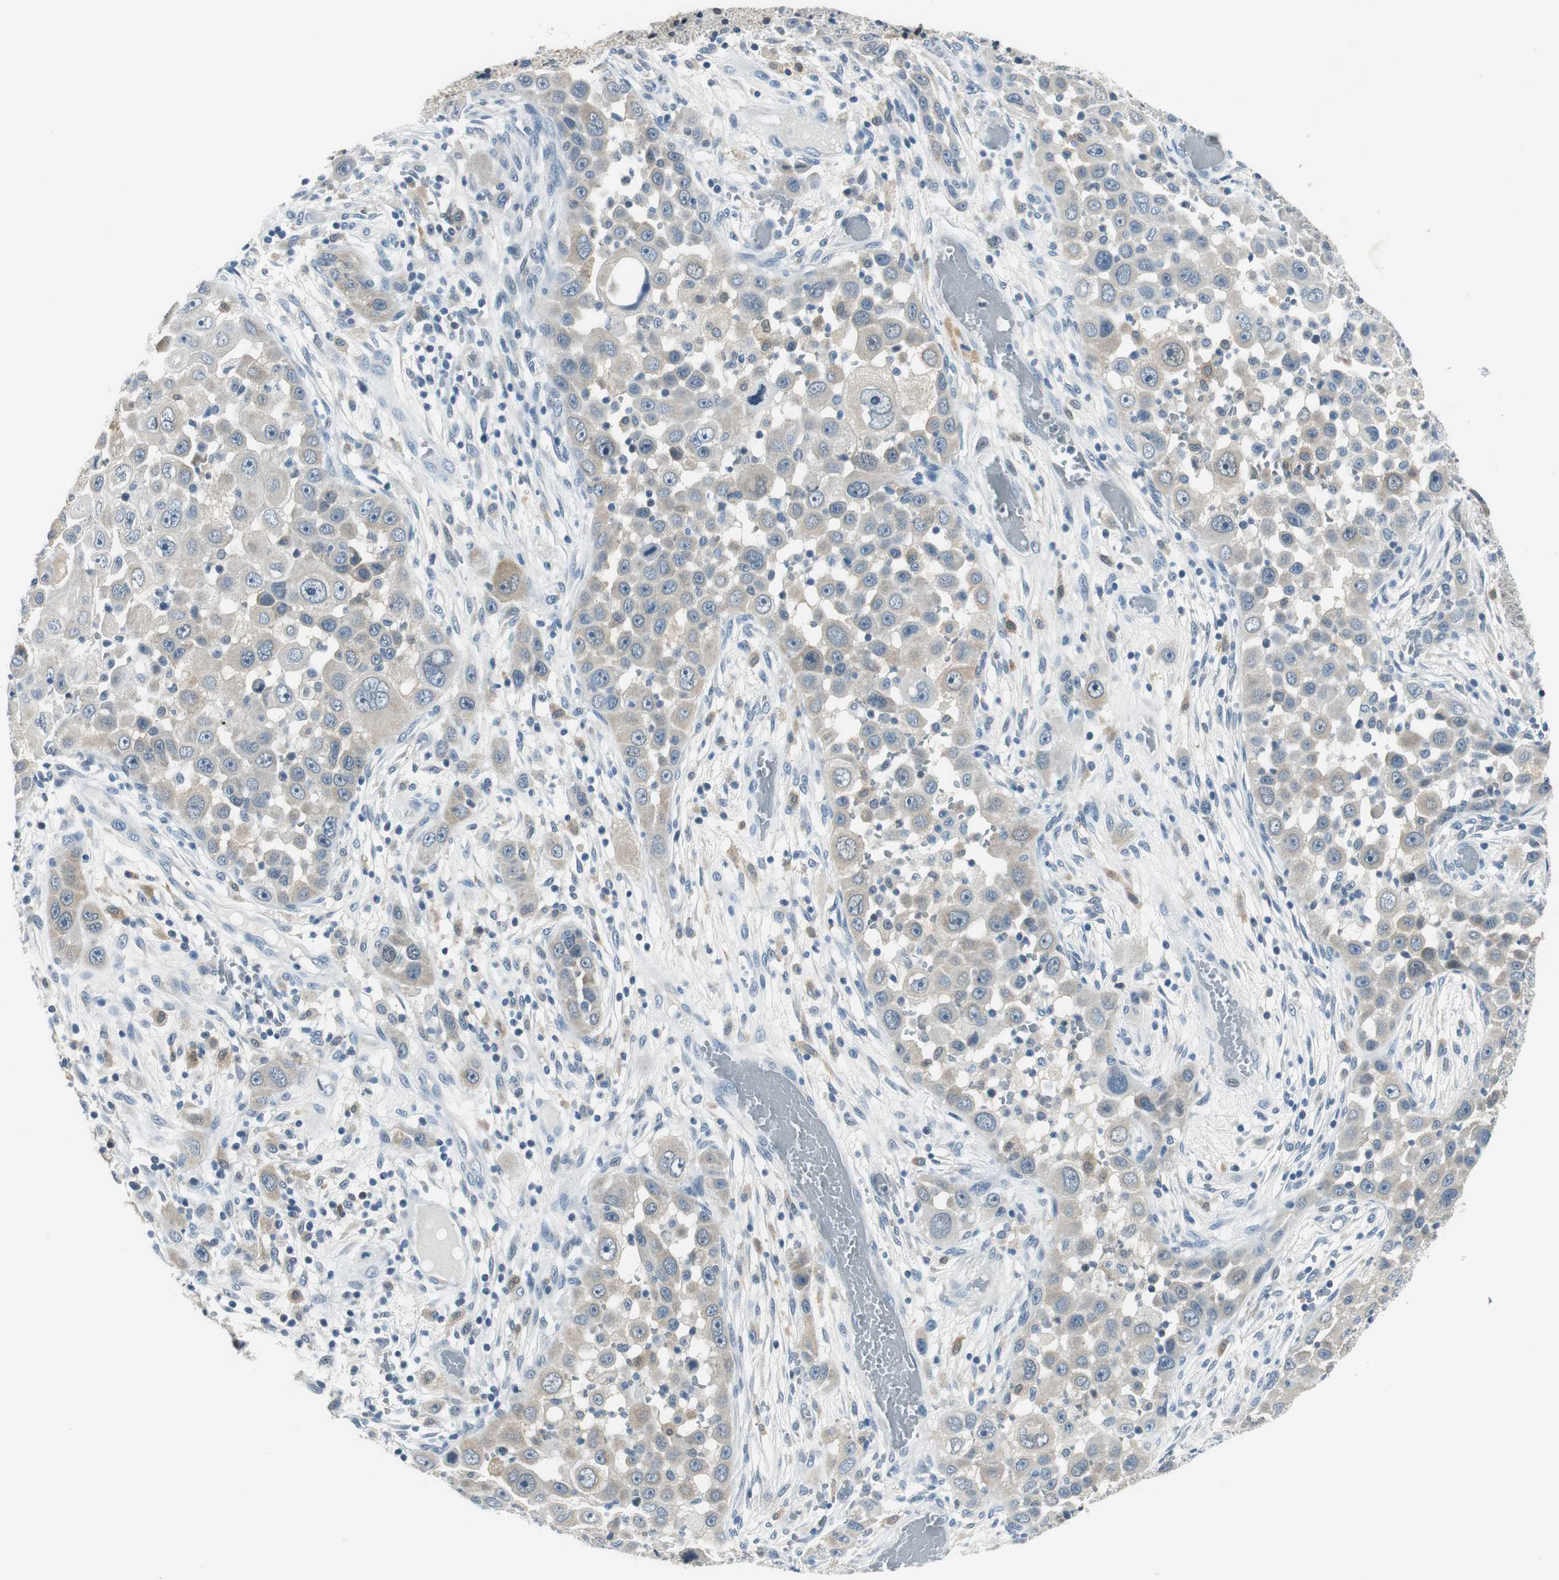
{"staining": {"intensity": "weak", "quantity": "<25%", "location": "cytoplasmic/membranous"}, "tissue": "head and neck cancer", "cell_type": "Tumor cells", "image_type": "cancer", "snomed": [{"axis": "morphology", "description": "Carcinoma, NOS"}, {"axis": "topography", "description": "Head-Neck"}], "caption": "A histopathology image of human head and neck cancer is negative for staining in tumor cells. The staining is performed using DAB (3,3'-diaminobenzidine) brown chromogen with nuclei counter-stained in using hematoxylin.", "gene": "ME1", "patient": {"sex": "male", "age": 87}}